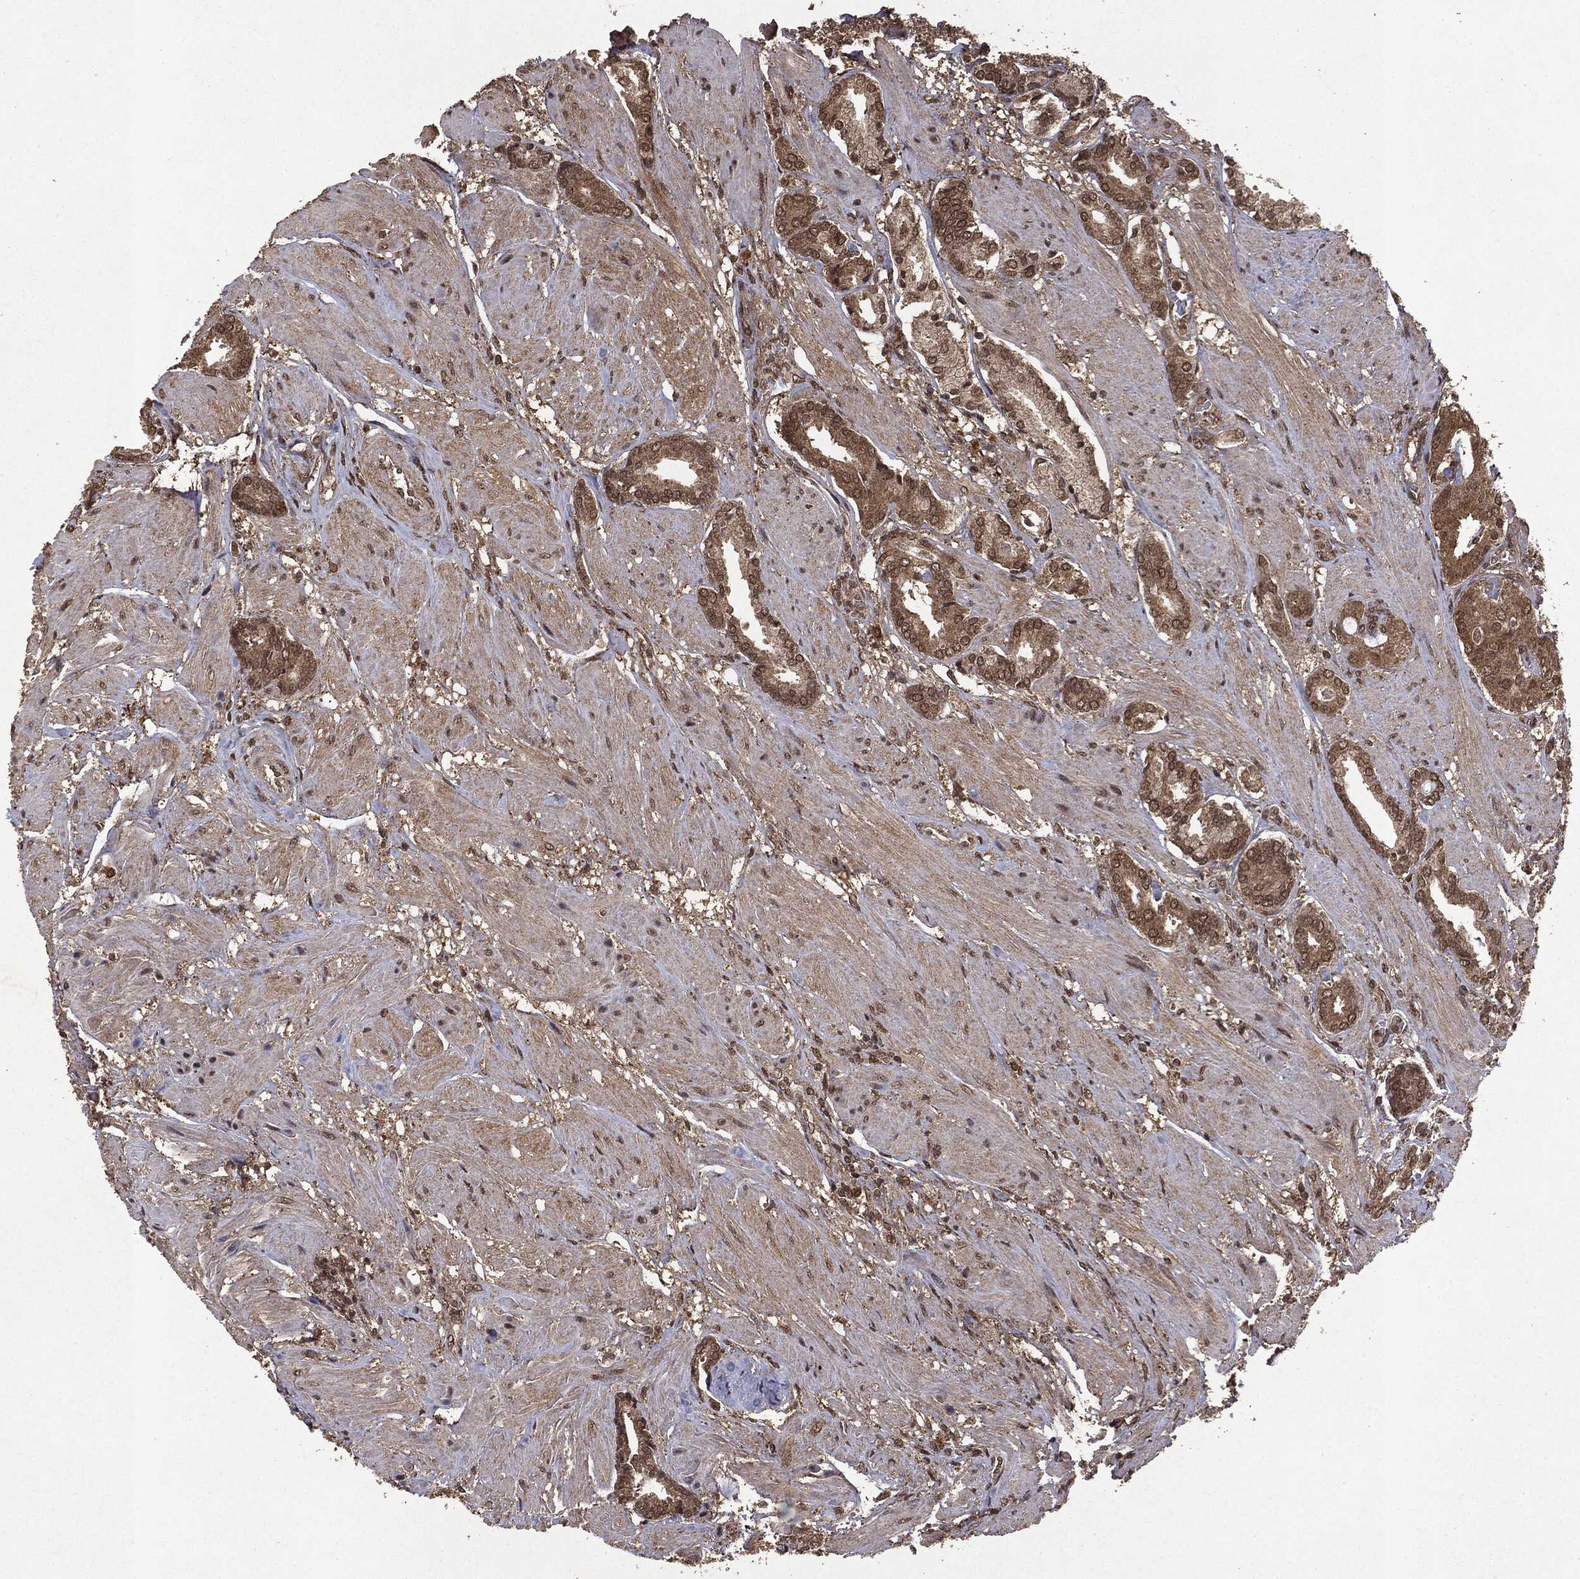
{"staining": {"intensity": "weak", "quantity": ">75%", "location": "cytoplasmic/membranous,nuclear"}, "tissue": "prostate cancer", "cell_type": "Tumor cells", "image_type": "cancer", "snomed": [{"axis": "morphology", "description": "Adenocarcinoma, High grade"}, {"axis": "topography", "description": "Prostate"}], "caption": "Tumor cells reveal weak cytoplasmic/membranous and nuclear positivity in approximately >75% of cells in prostate adenocarcinoma (high-grade). (Stains: DAB (3,3'-diaminobenzidine) in brown, nuclei in blue, Microscopy: brightfield microscopy at high magnification).", "gene": "PEBP1", "patient": {"sex": "male", "age": 56}}